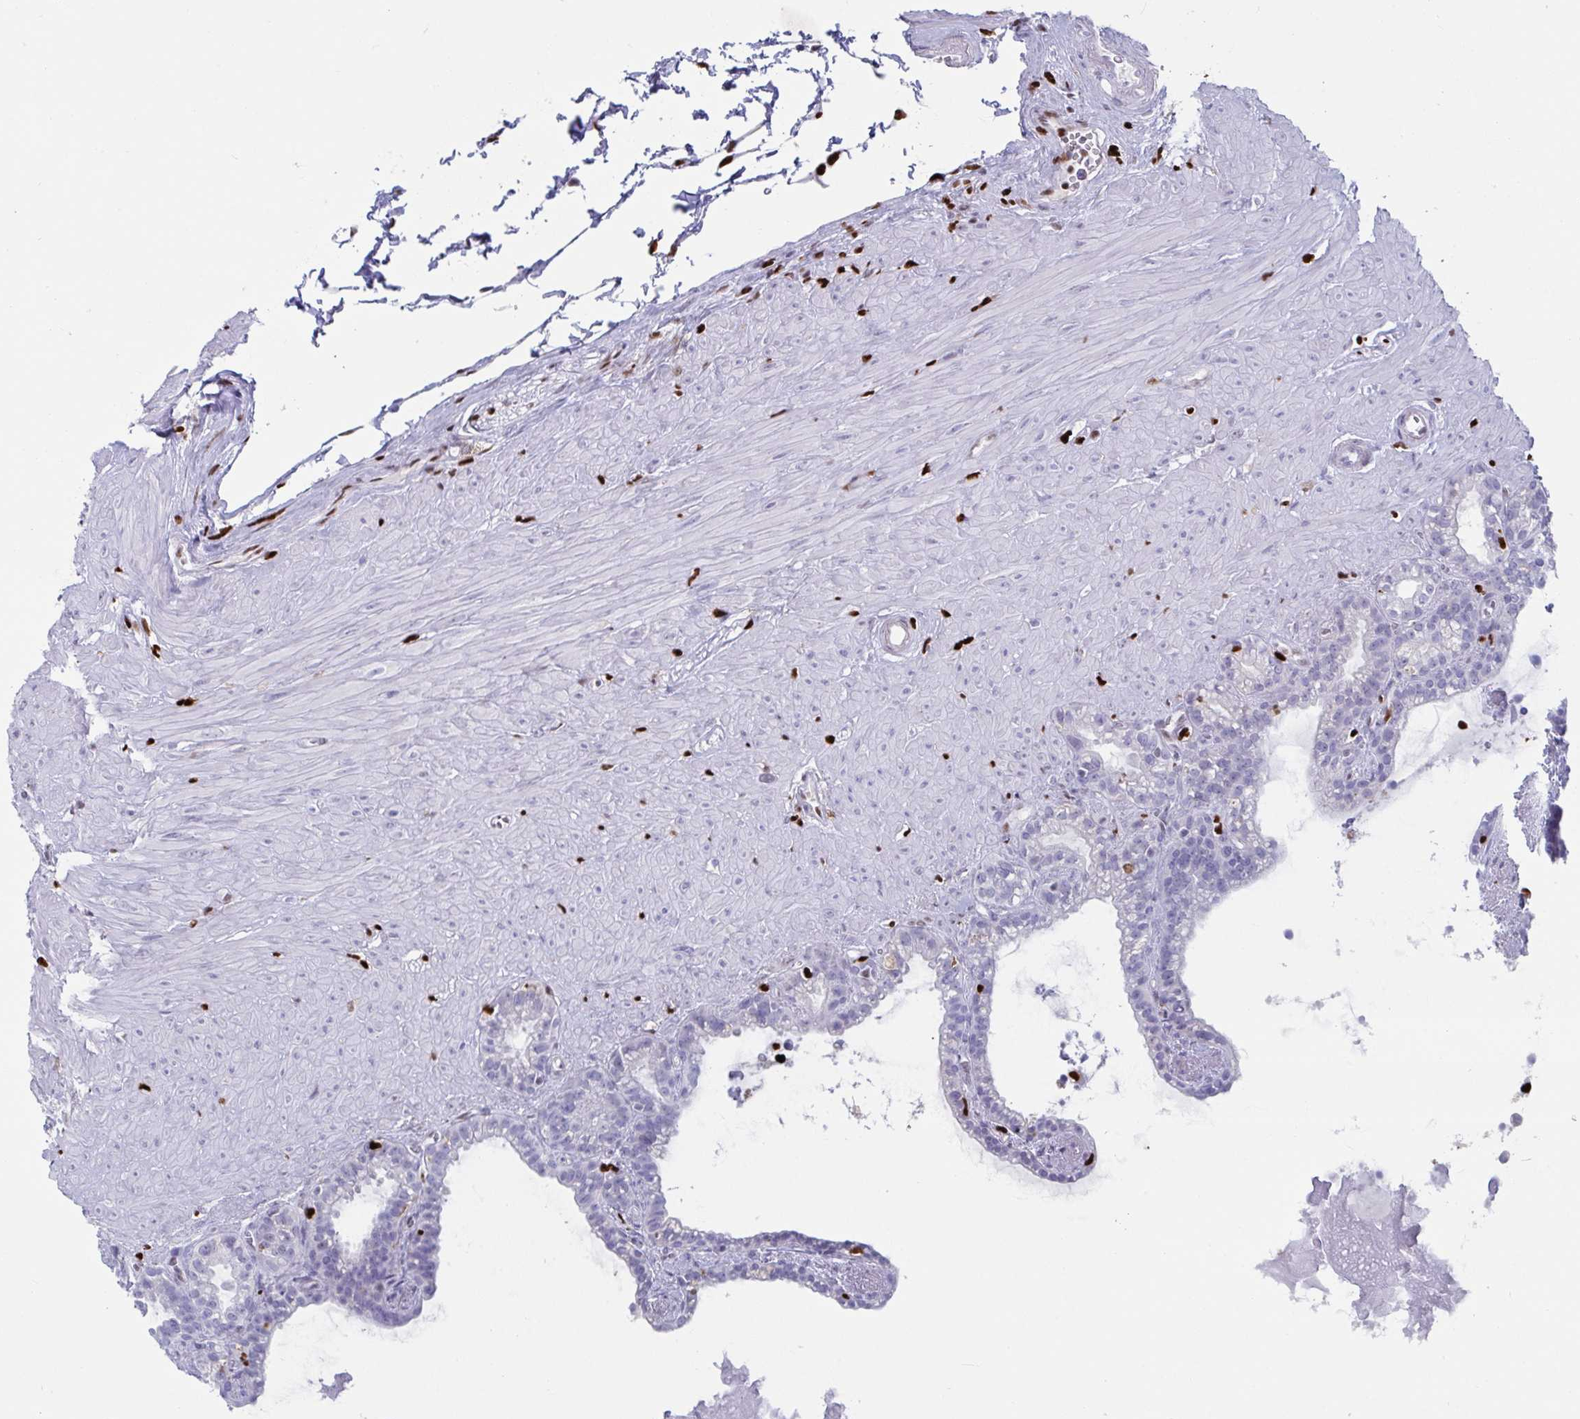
{"staining": {"intensity": "negative", "quantity": "none", "location": "none"}, "tissue": "seminal vesicle", "cell_type": "Glandular cells", "image_type": "normal", "snomed": [{"axis": "morphology", "description": "Normal tissue, NOS"}, {"axis": "topography", "description": "Seminal veicle"}], "caption": "Human seminal vesicle stained for a protein using immunohistochemistry displays no staining in glandular cells.", "gene": "ZNF586", "patient": {"sex": "male", "age": 76}}